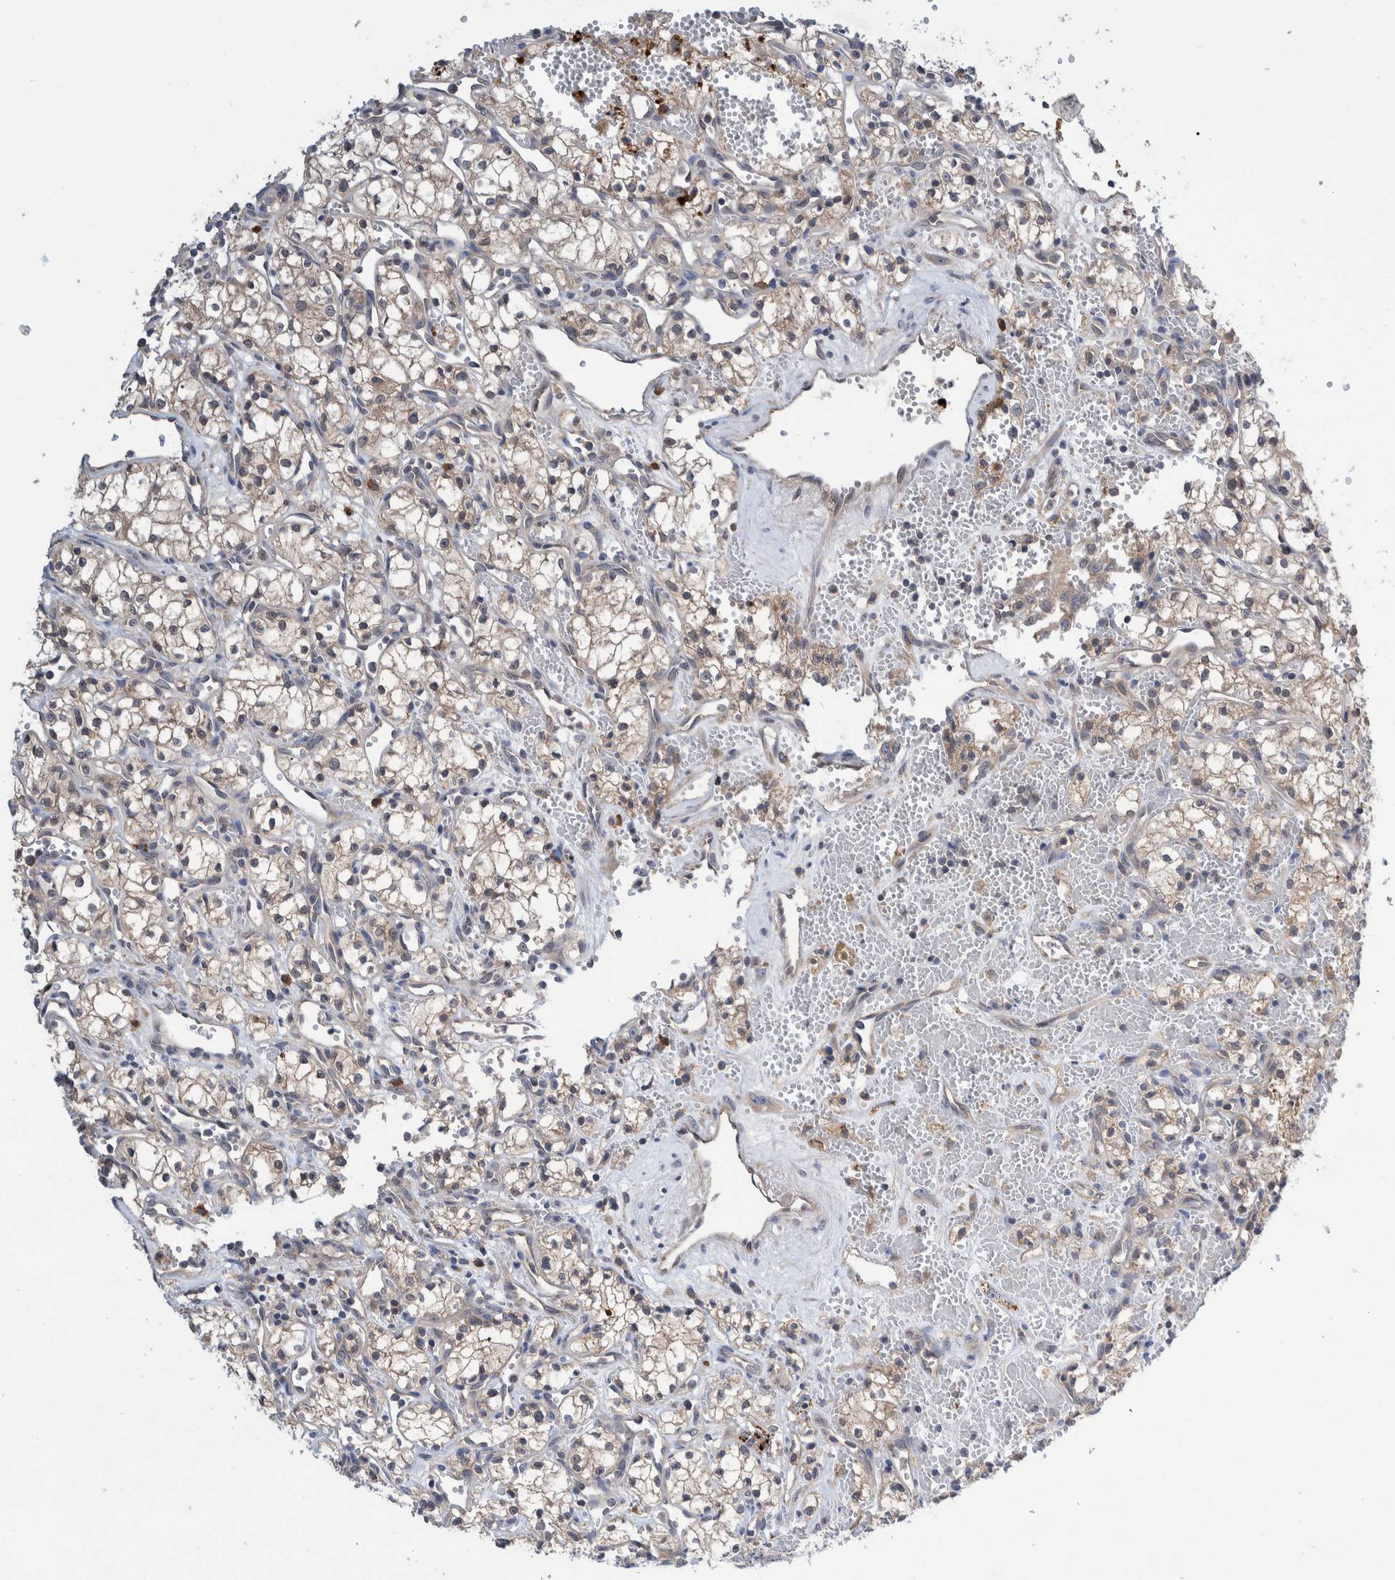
{"staining": {"intensity": "weak", "quantity": "<25%", "location": "cytoplasmic/membranous"}, "tissue": "renal cancer", "cell_type": "Tumor cells", "image_type": "cancer", "snomed": [{"axis": "morphology", "description": "Adenocarcinoma, NOS"}, {"axis": "topography", "description": "Kidney"}], "caption": "An image of adenocarcinoma (renal) stained for a protein shows no brown staining in tumor cells.", "gene": "PLPBP", "patient": {"sex": "male", "age": 59}}